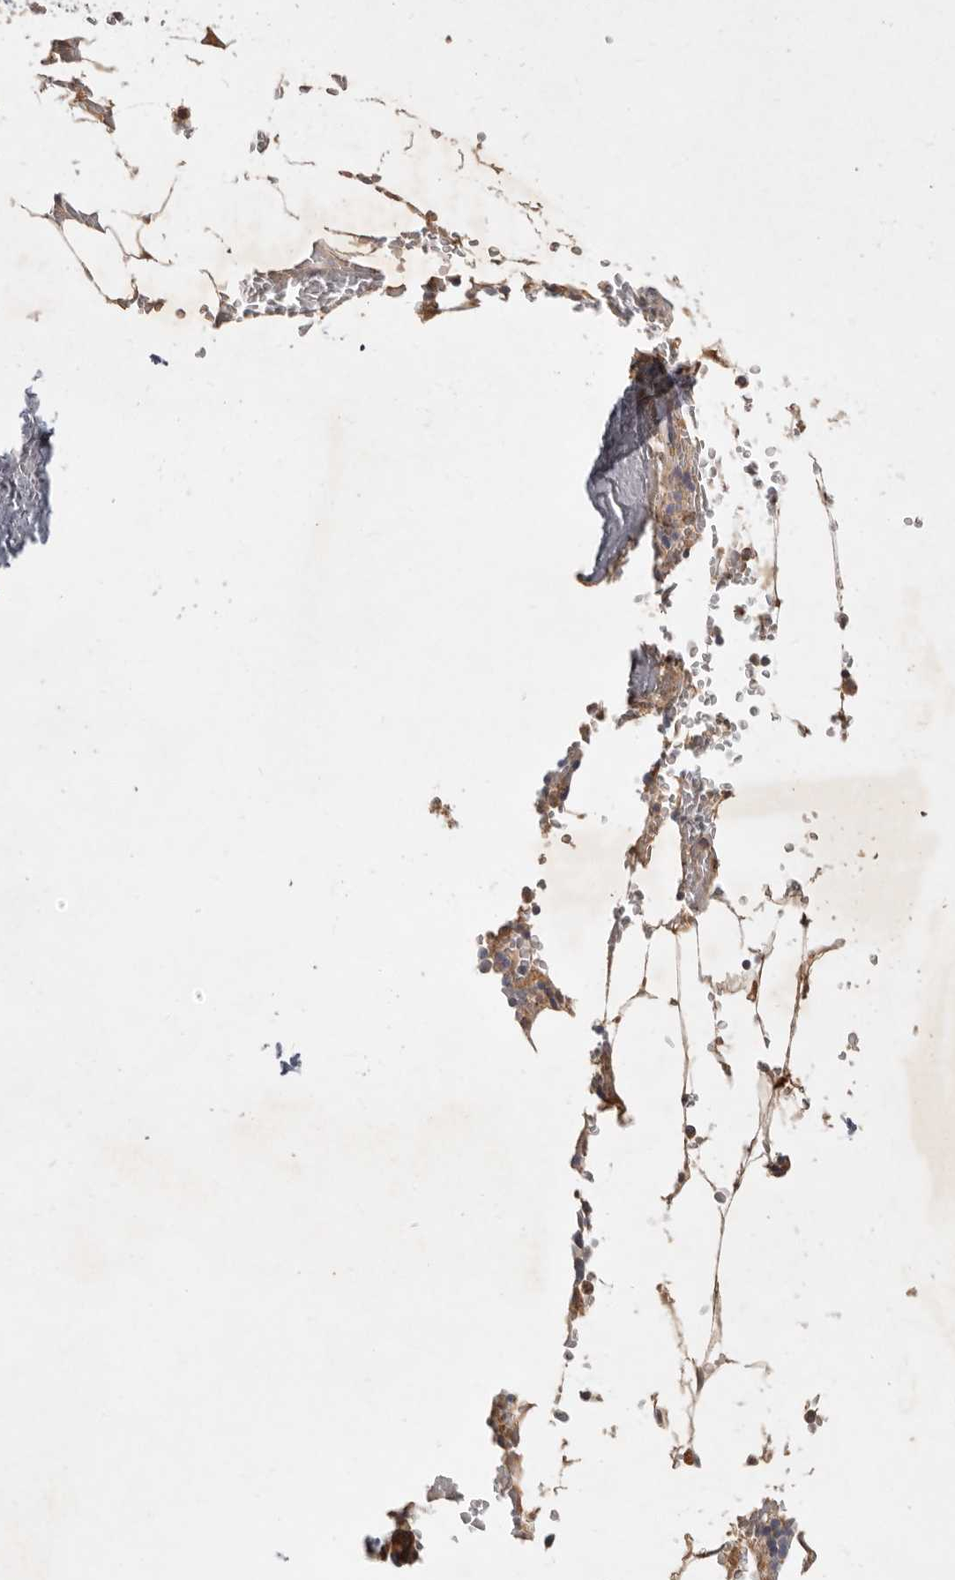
{"staining": {"intensity": "moderate", "quantity": "25%-75%", "location": "cytoplasmic/membranous"}, "tissue": "bone marrow", "cell_type": "Hematopoietic cells", "image_type": "normal", "snomed": [{"axis": "morphology", "description": "Normal tissue, NOS"}, {"axis": "topography", "description": "Bone marrow"}], "caption": "Protein positivity by immunohistochemistry displays moderate cytoplasmic/membranous staining in approximately 25%-75% of hematopoietic cells in normal bone marrow. The staining was performed using DAB, with brown indicating positive protein expression. Nuclei are stained blue with hematoxylin.", "gene": "ARHGEF10L", "patient": {"sex": "male", "age": 70}}